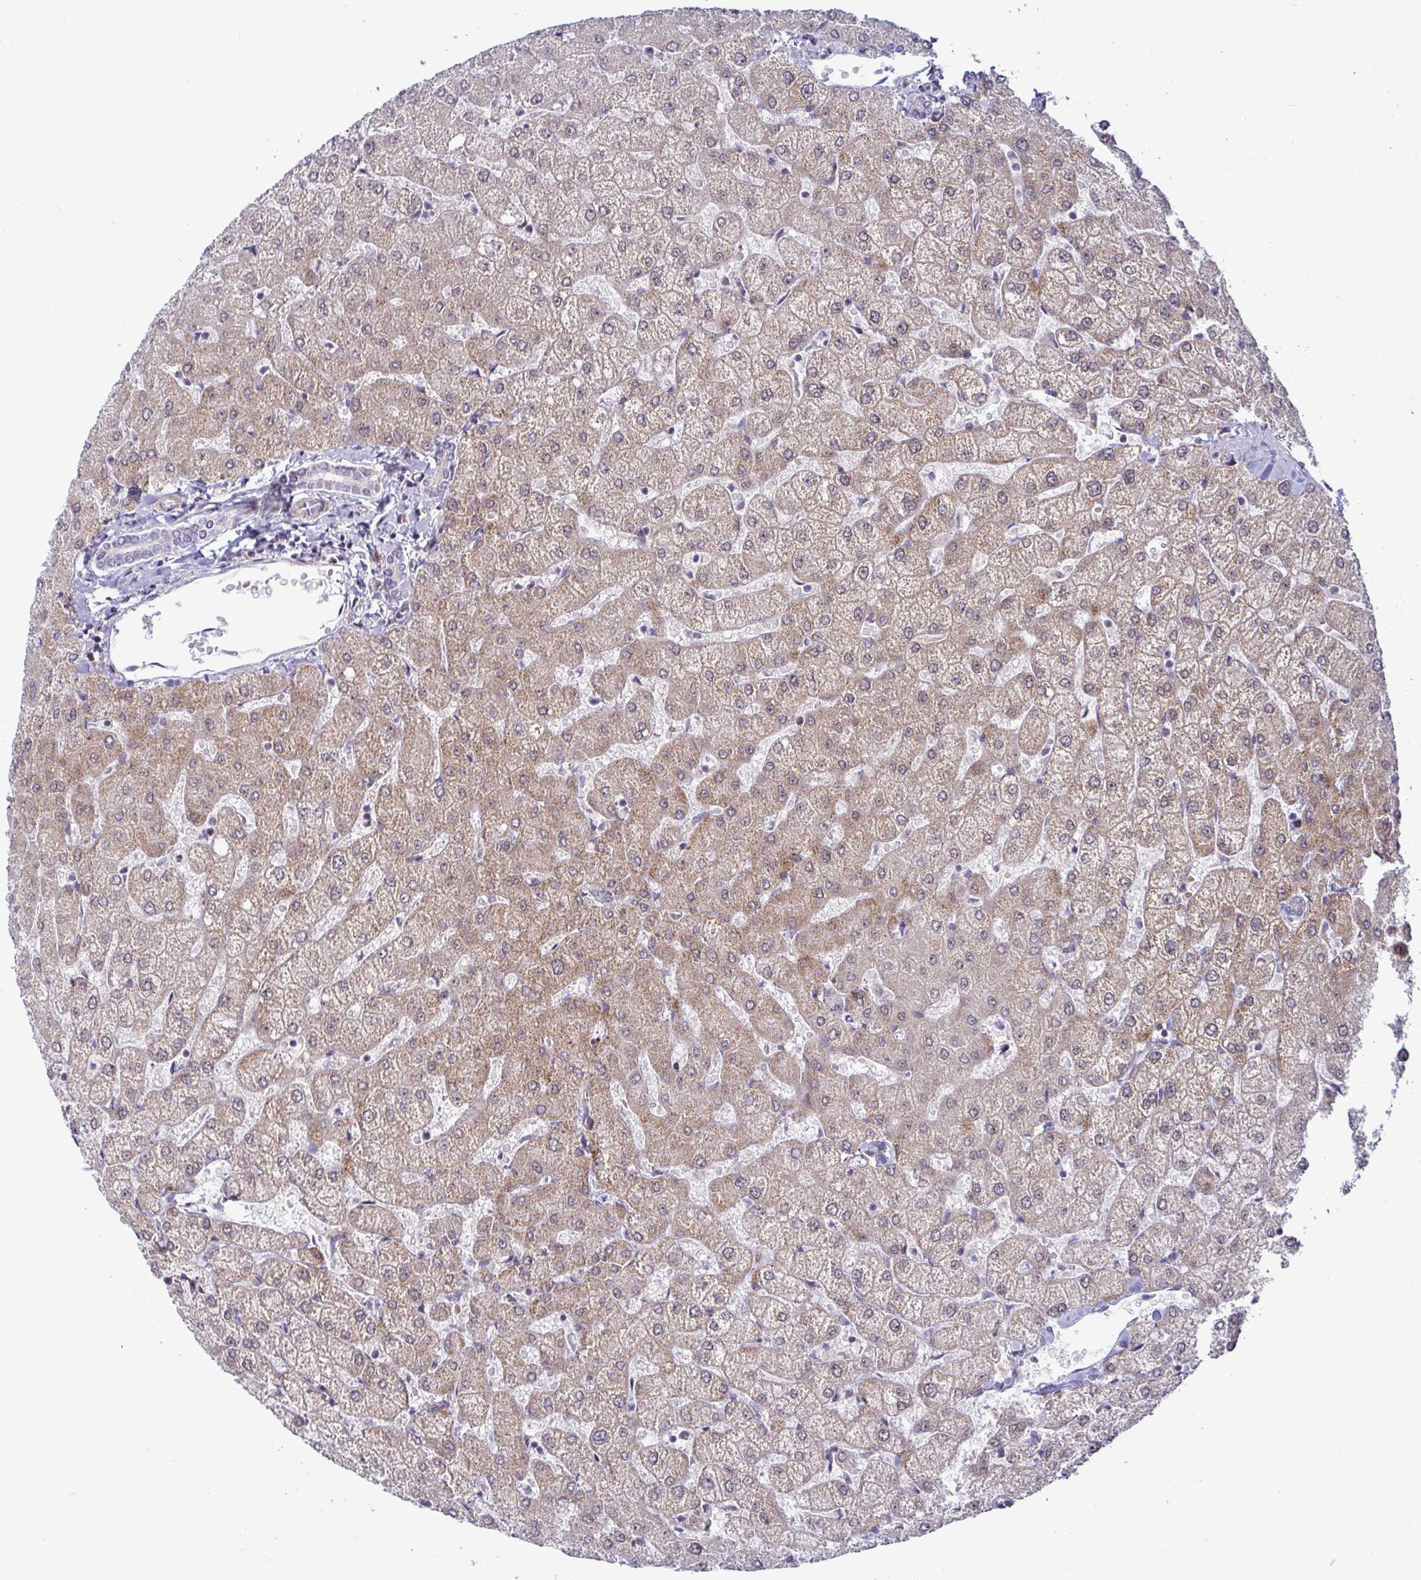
{"staining": {"intensity": "negative", "quantity": "none", "location": "none"}, "tissue": "liver", "cell_type": "Cholangiocytes", "image_type": "normal", "snomed": [{"axis": "morphology", "description": "Normal tissue, NOS"}, {"axis": "topography", "description": "Liver"}], "caption": "This is a image of IHC staining of normal liver, which shows no positivity in cholangiocytes.", "gene": "DZIP1", "patient": {"sex": "female", "age": 54}}